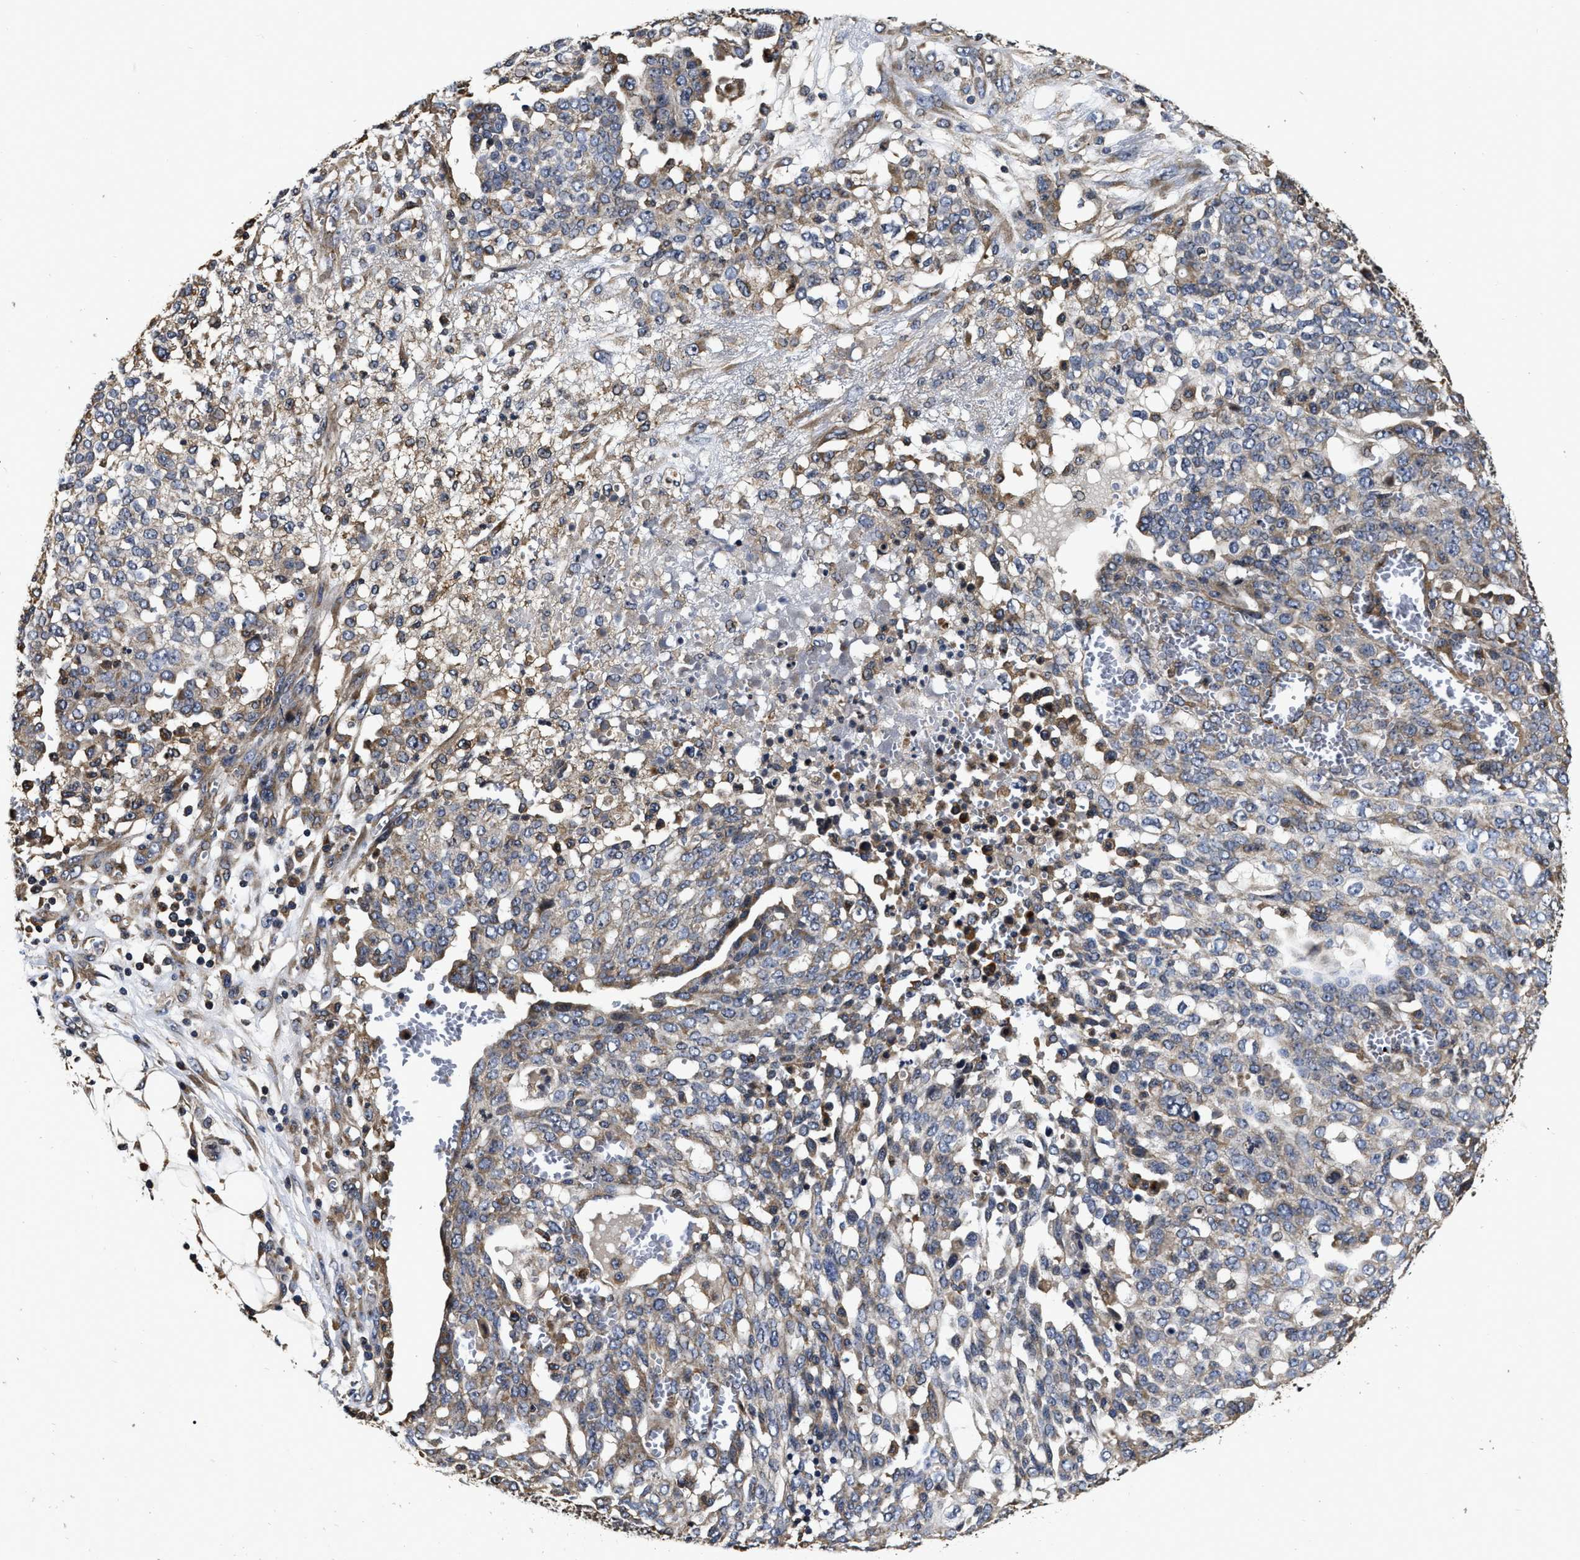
{"staining": {"intensity": "weak", "quantity": "25%-75%", "location": "cytoplasmic/membranous"}, "tissue": "ovarian cancer", "cell_type": "Tumor cells", "image_type": "cancer", "snomed": [{"axis": "morphology", "description": "Cystadenocarcinoma, serous, NOS"}, {"axis": "topography", "description": "Soft tissue"}, {"axis": "topography", "description": "Ovary"}], "caption": "Serous cystadenocarcinoma (ovarian) tissue exhibits weak cytoplasmic/membranous expression in approximately 25%-75% of tumor cells, visualized by immunohistochemistry.", "gene": "ABCG8", "patient": {"sex": "female", "age": 57}}